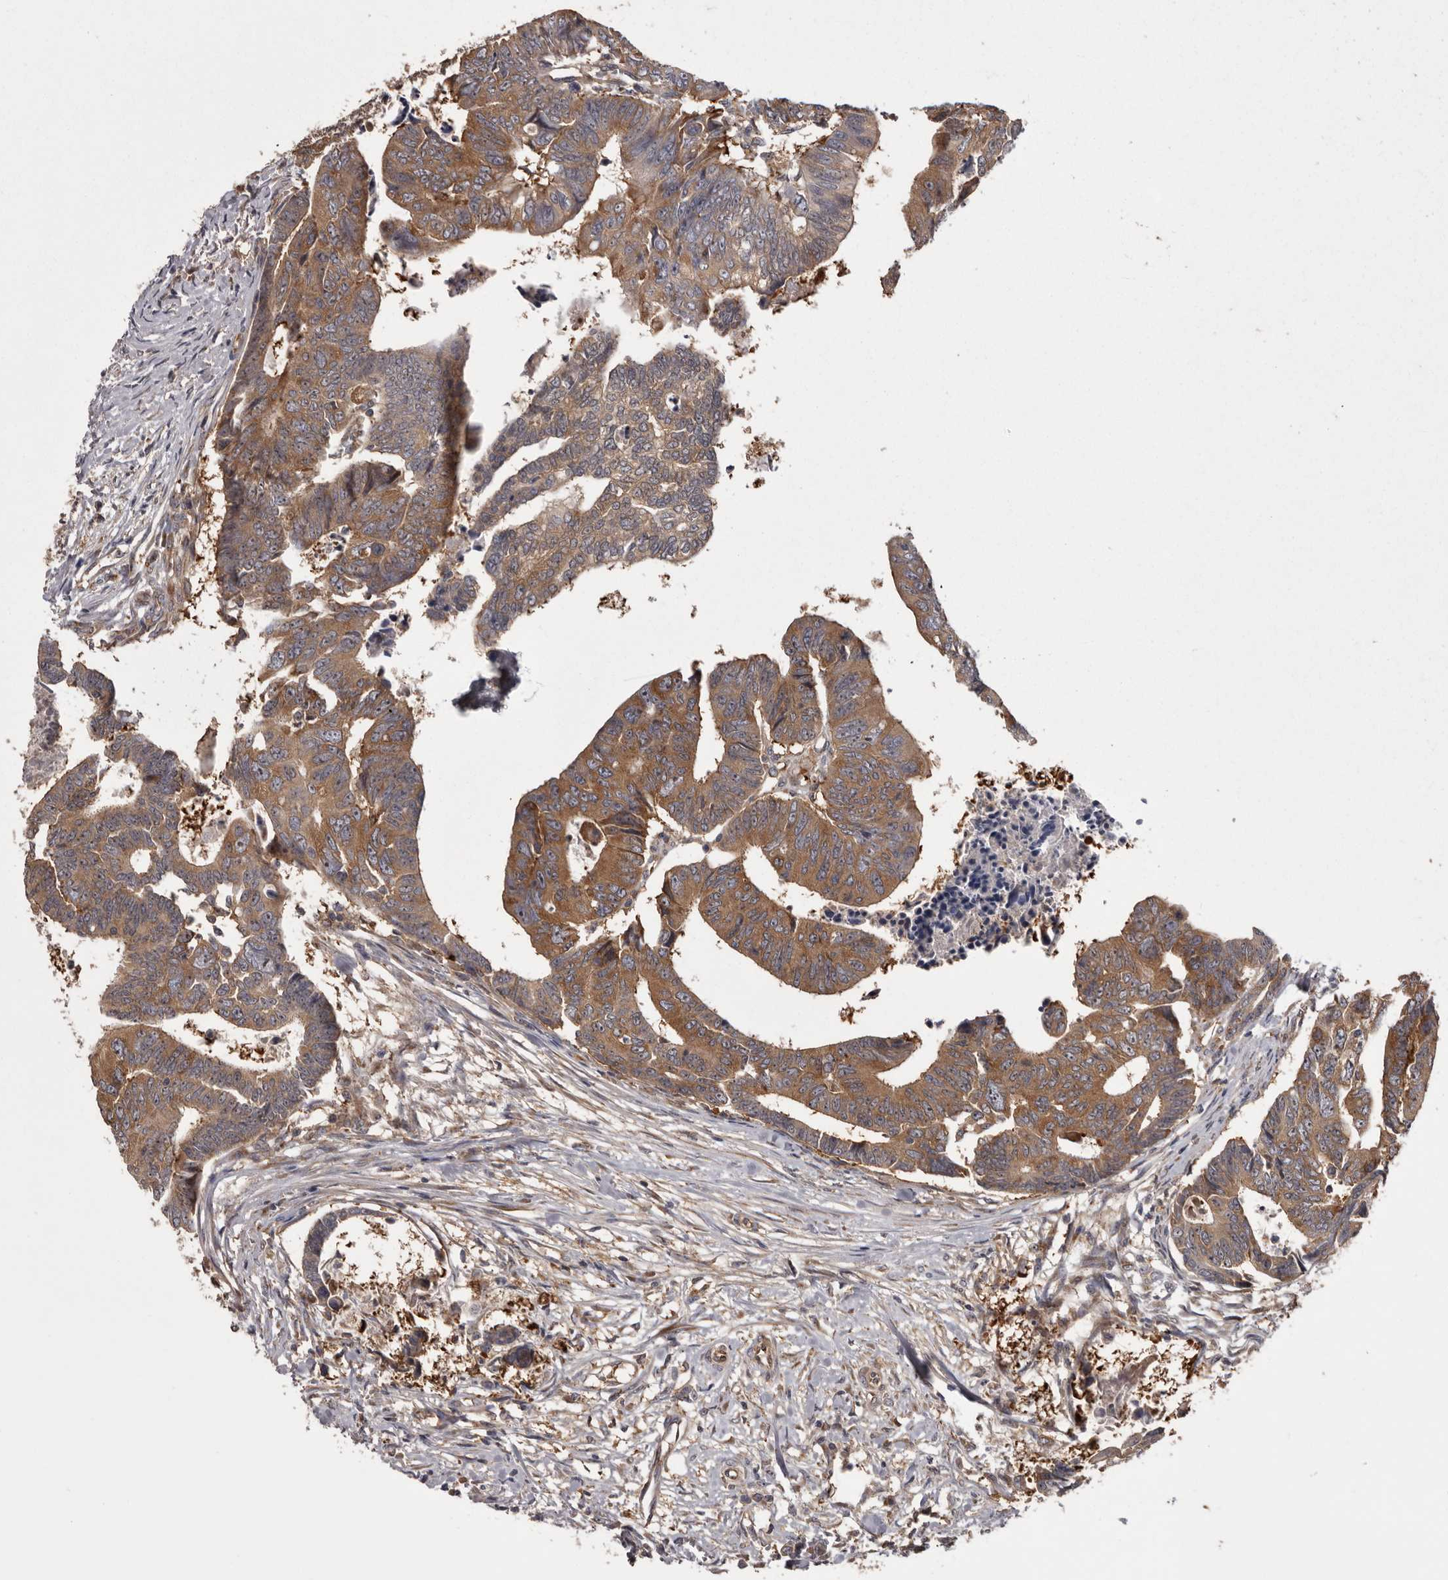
{"staining": {"intensity": "moderate", "quantity": ">75%", "location": "cytoplasmic/membranous"}, "tissue": "colorectal cancer", "cell_type": "Tumor cells", "image_type": "cancer", "snomed": [{"axis": "morphology", "description": "Adenocarcinoma, NOS"}, {"axis": "topography", "description": "Rectum"}], "caption": "DAB immunohistochemical staining of colorectal cancer (adenocarcinoma) reveals moderate cytoplasmic/membranous protein staining in about >75% of tumor cells.", "gene": "DARS1", "patient": {"sex": "female", "age": 65}}